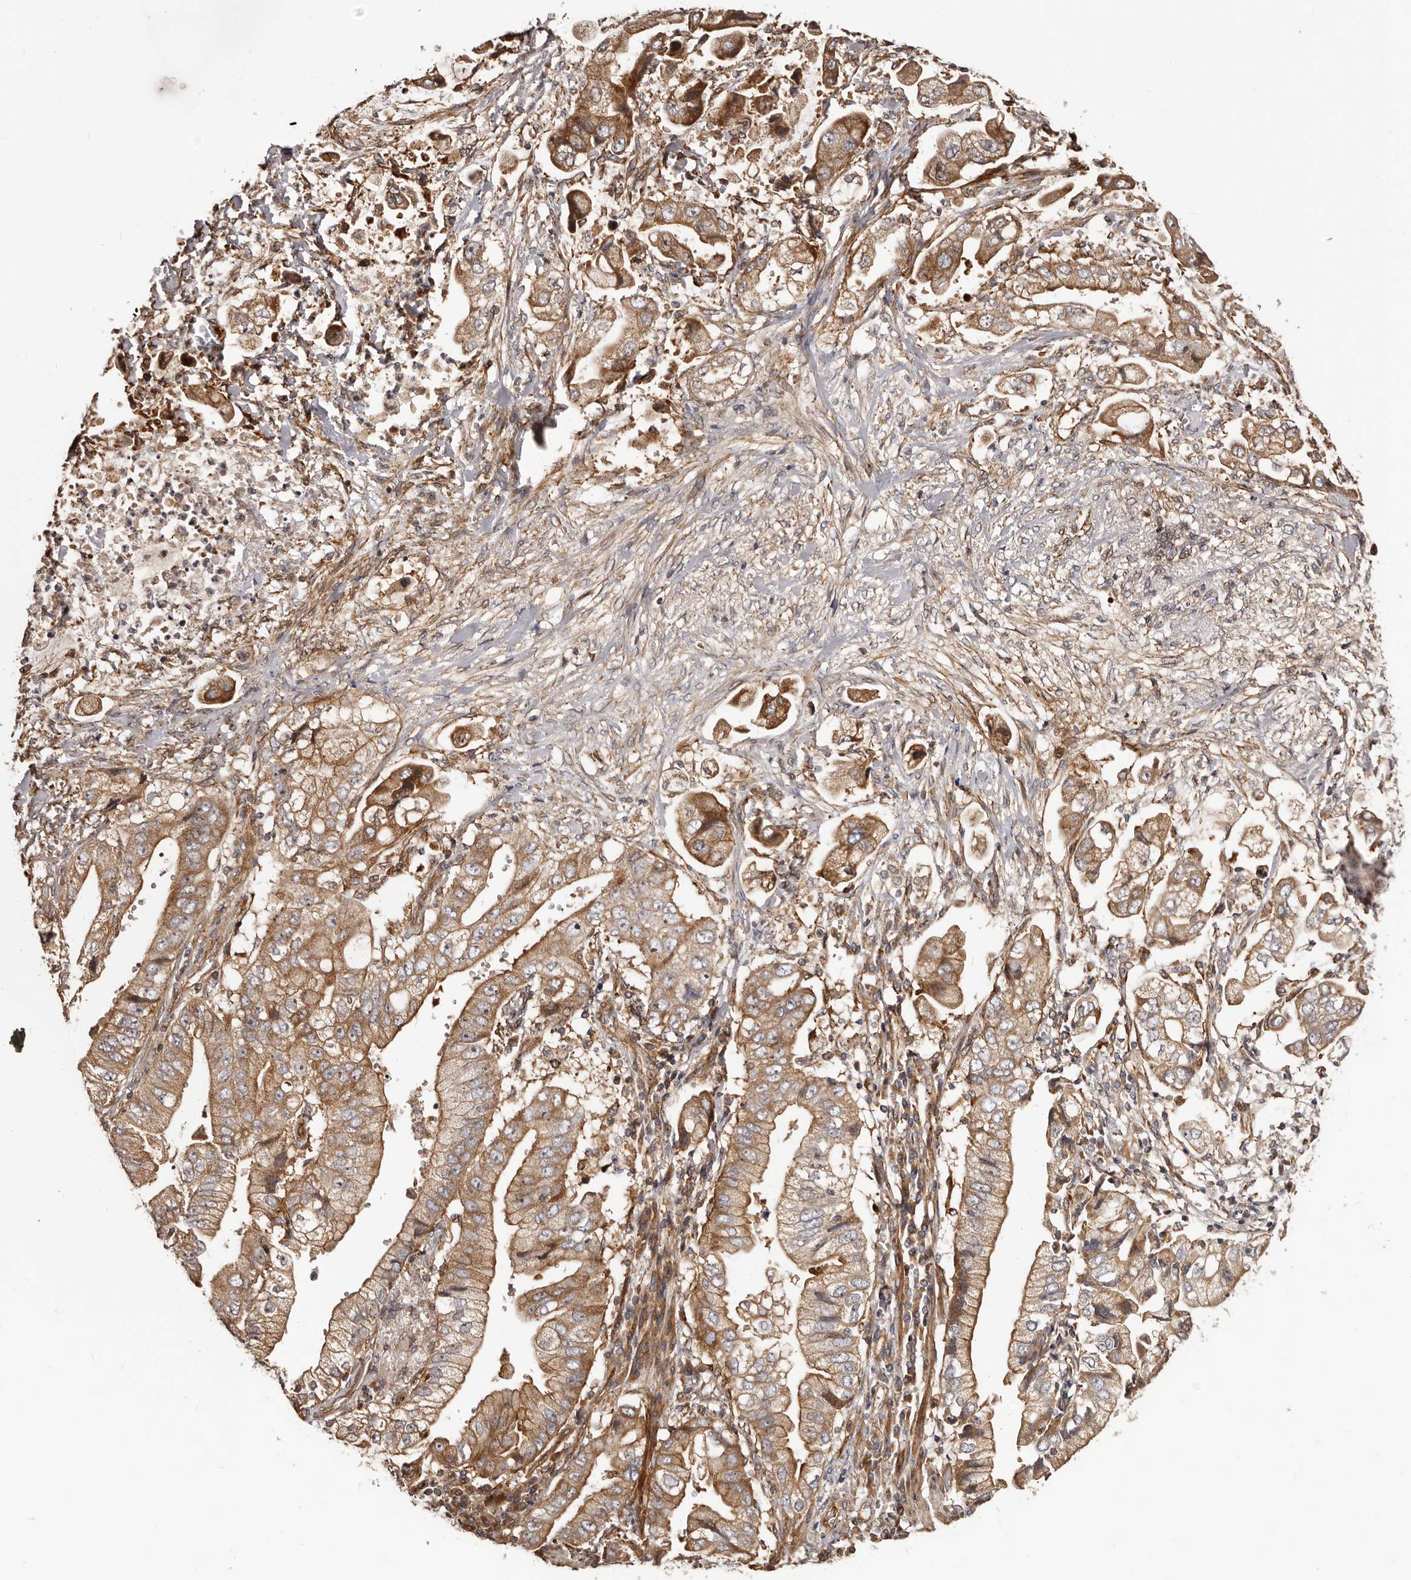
{"staining": {"intensity": "moderate", "quantity": ">75%", "location": "cytoplasmic/membranous"}, "tissue": "stomach cancer", "cell_type": "Tumor cells", "image_type": "cancer", "snomed": [{"axis": "morphology", "description": "Adenocarcinoma, NOS"}, {"axis": "topography", "description": "Stomach"}], "caption": "Moderate cytoplasmic/membranous protein positivity is seen in about >75% of tumor cells in stomach adenocarcinoma. (Stains: DAB in brown, nuclei in blue, Microscopy: brightfield microscopy at high magnification).", "gene": "GTPBP1", "patient": {"sex": "male", "age": 62}}